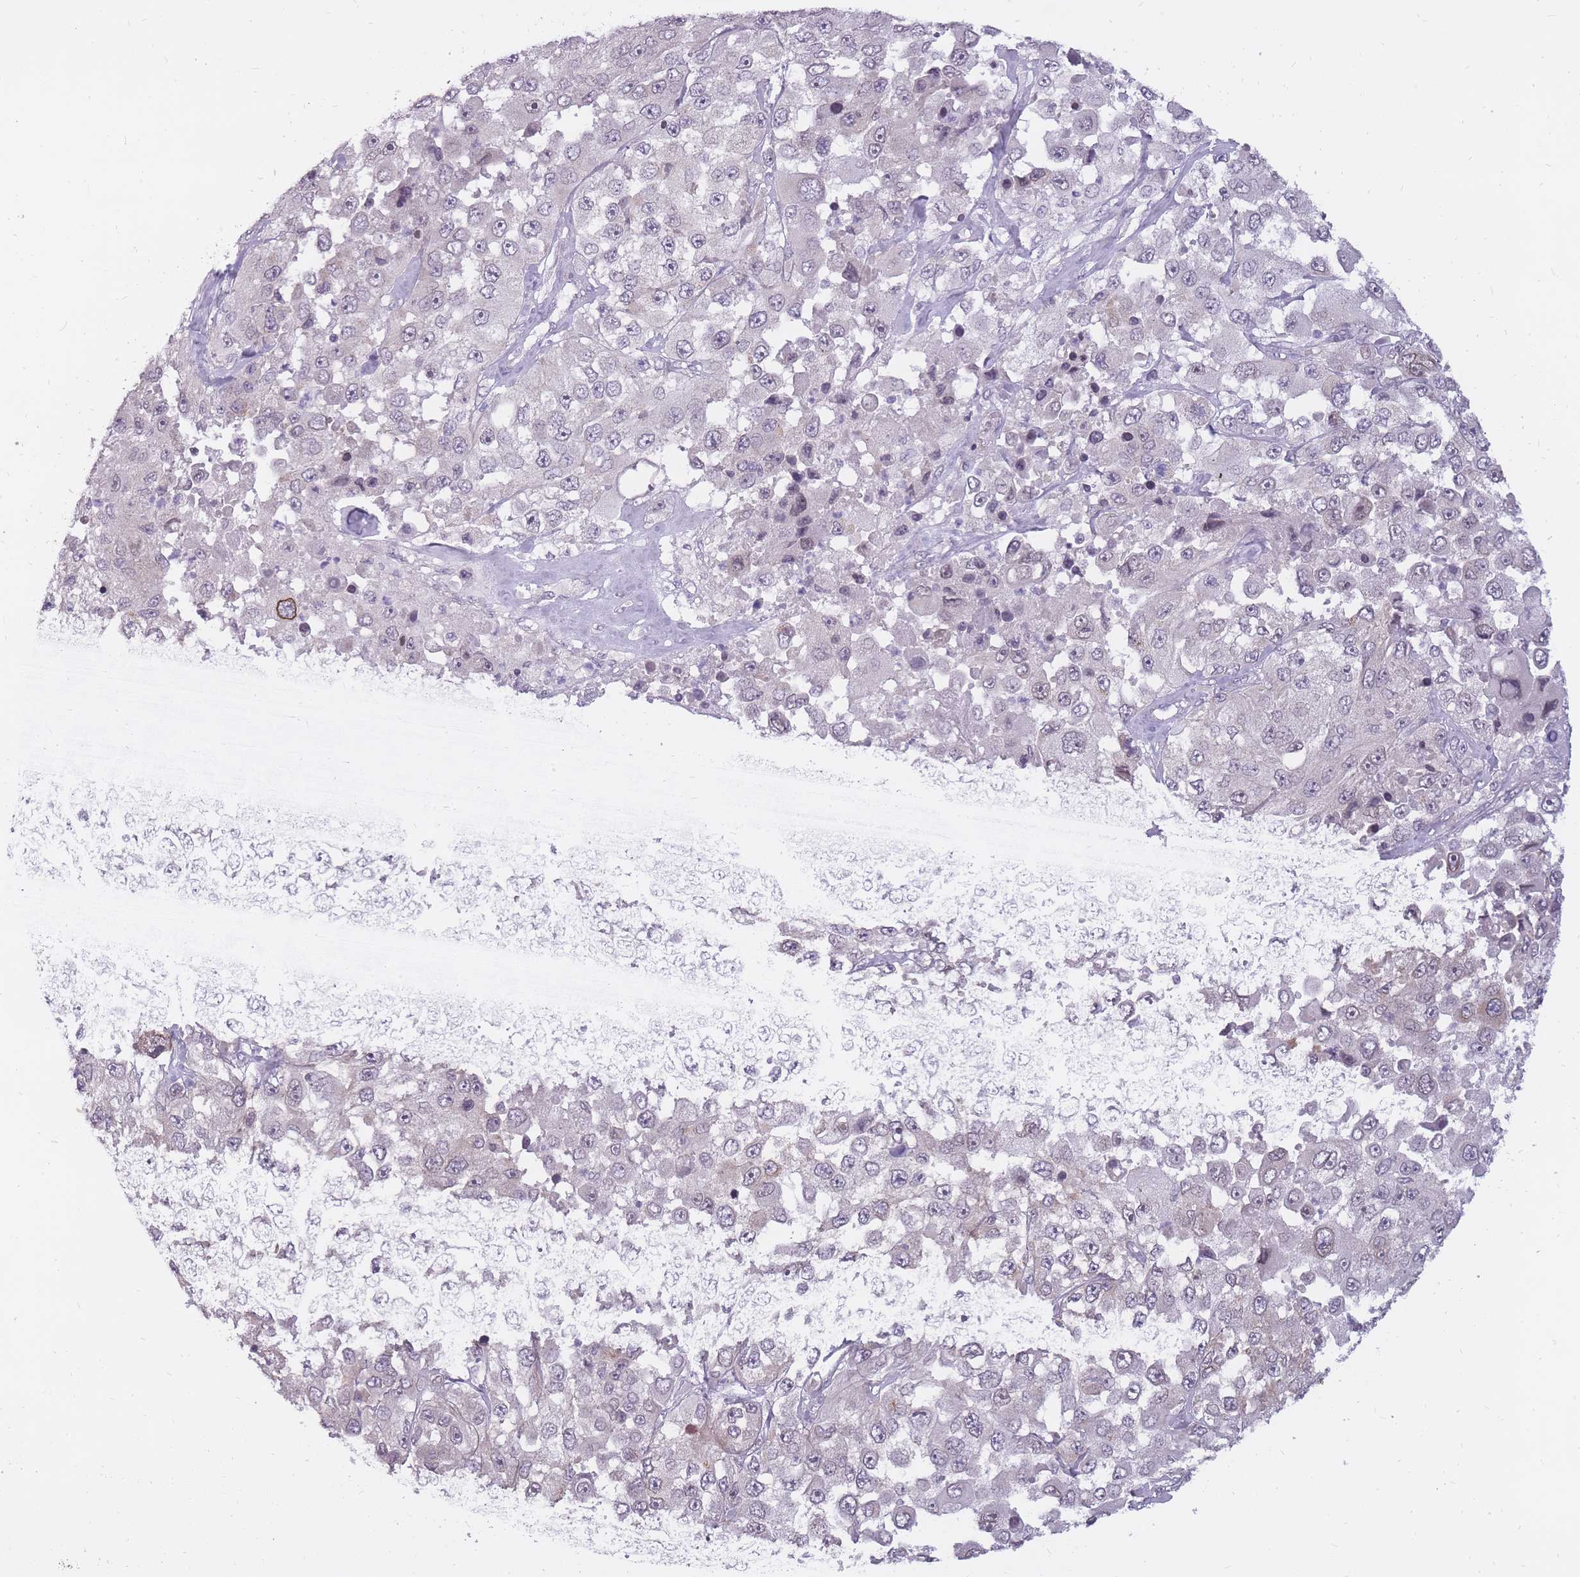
{"staining": {"intensity": "negative", "quantity": "none", "location": "none"}, "tissue": "melanoma", "cell_type": "Tumor cells", "image_type": "cancer", "snomed": [{"axis": "morphology", "description": "Malignant melanoma, Metastatic site"}, {"axis": "topography", "description": "Lymph node"}], "caption": "Histopathology image shows no protein positivity in tumor cells of melanoma tissue.", "gene": "POMZP3", "patient": {"sex": "male", "age": 62}}